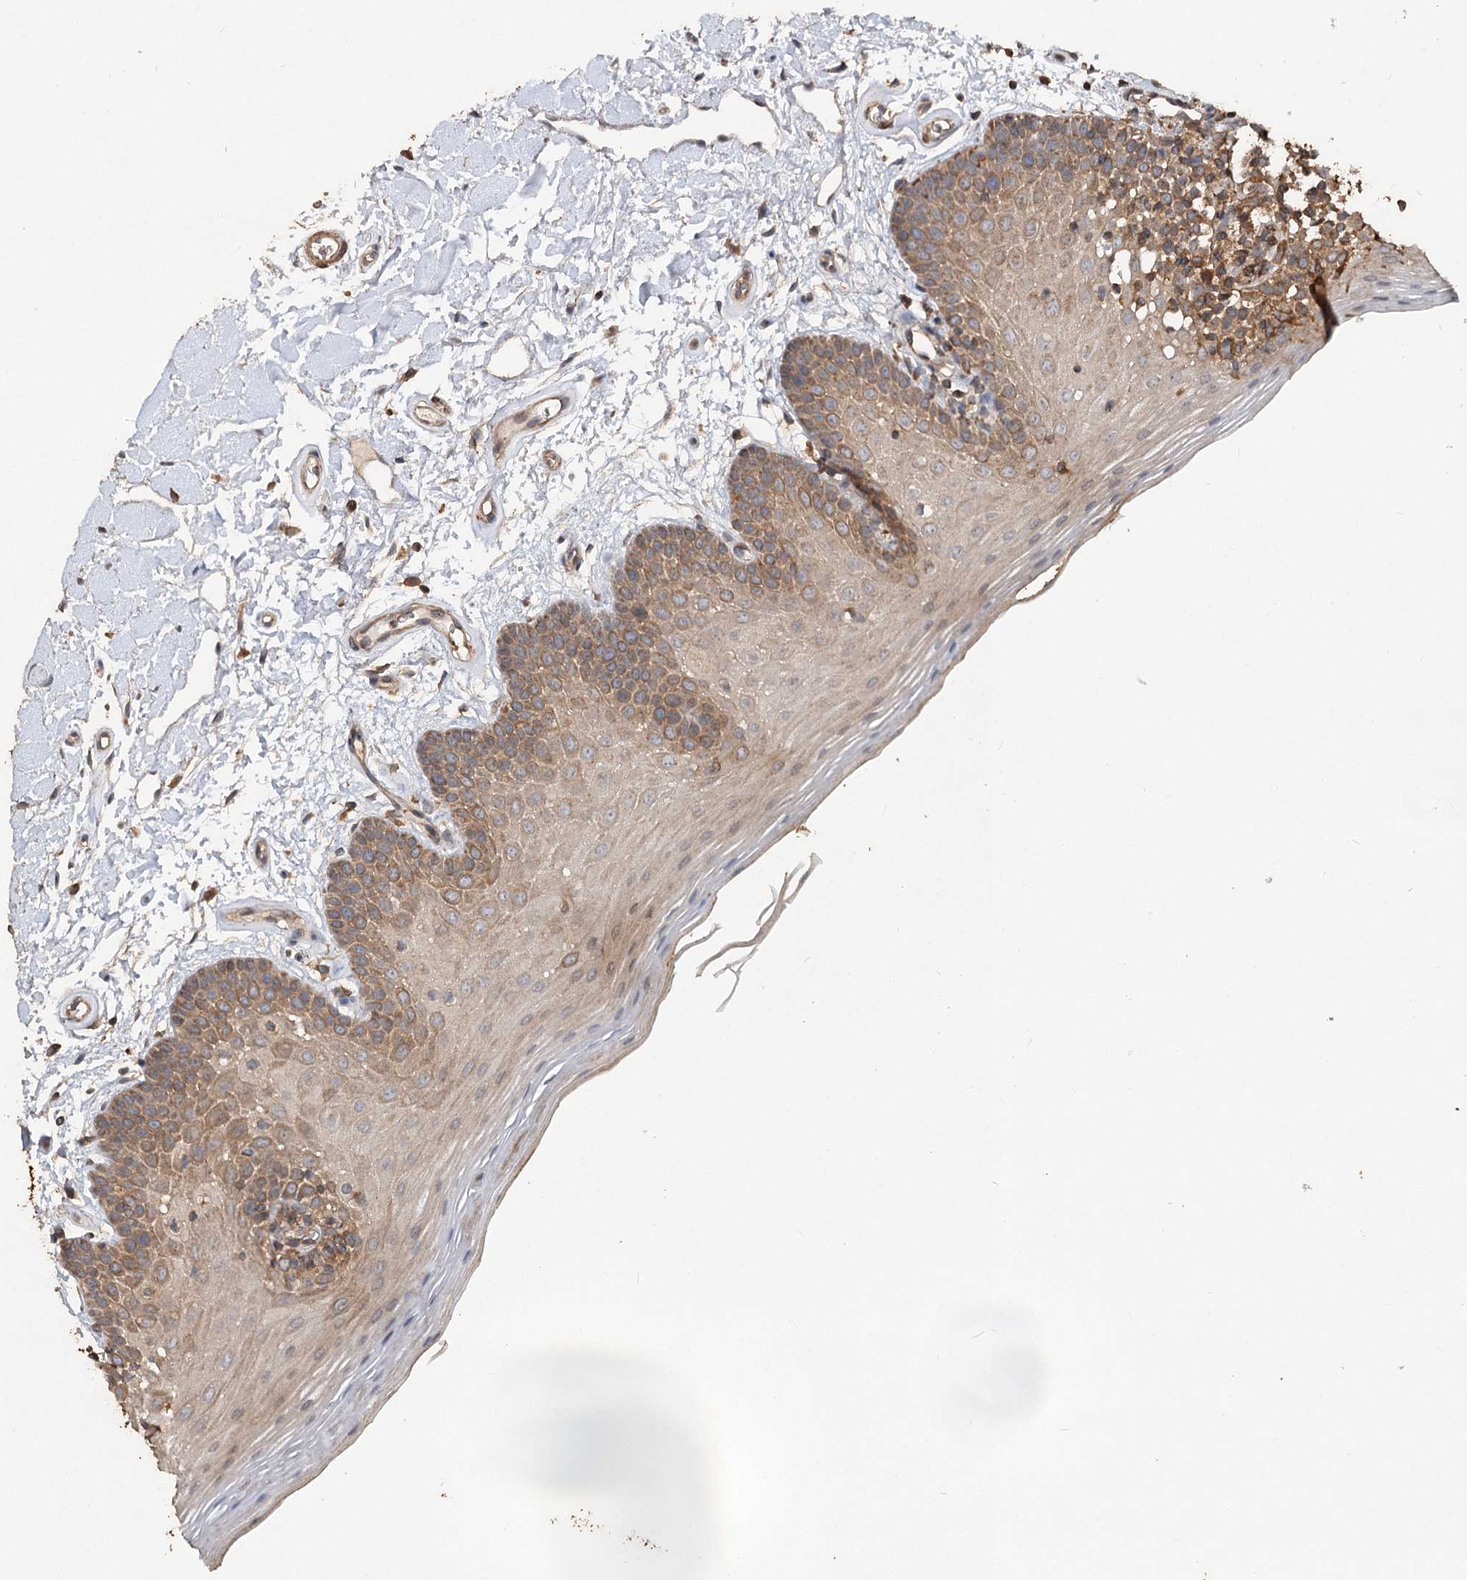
{"staining": {"intensity": "moderate", "quantity": "25%-75%", "location": "cytoplasmic/membranous"}, "tissue": "oral mucosa", "cell_type": "Squamous epithelial cells", "image_type": "normal", "snomed": [{"axis": "morphology", "description": "Normal tissue, NOS"}, {"axis": "topography", "description": "Oral tissue"}], "caption": "Immunohistochemistry (IHC) staining of normal oral mucosa, which shows medium levels of moderate cytoplasmic/membranous expression in approximately 25%-75% of squamous epithelial cells indicating moderate cytoplasmic/membranous protein positivity. The staining was performed using DAB (3,3'-diaminobenzidine) (brown) for protein detection and nuclei were counterstained in hematoxylin (blue).", "gene": "PIK3C2A", "patient": {"sex": "male", "age": 62}}